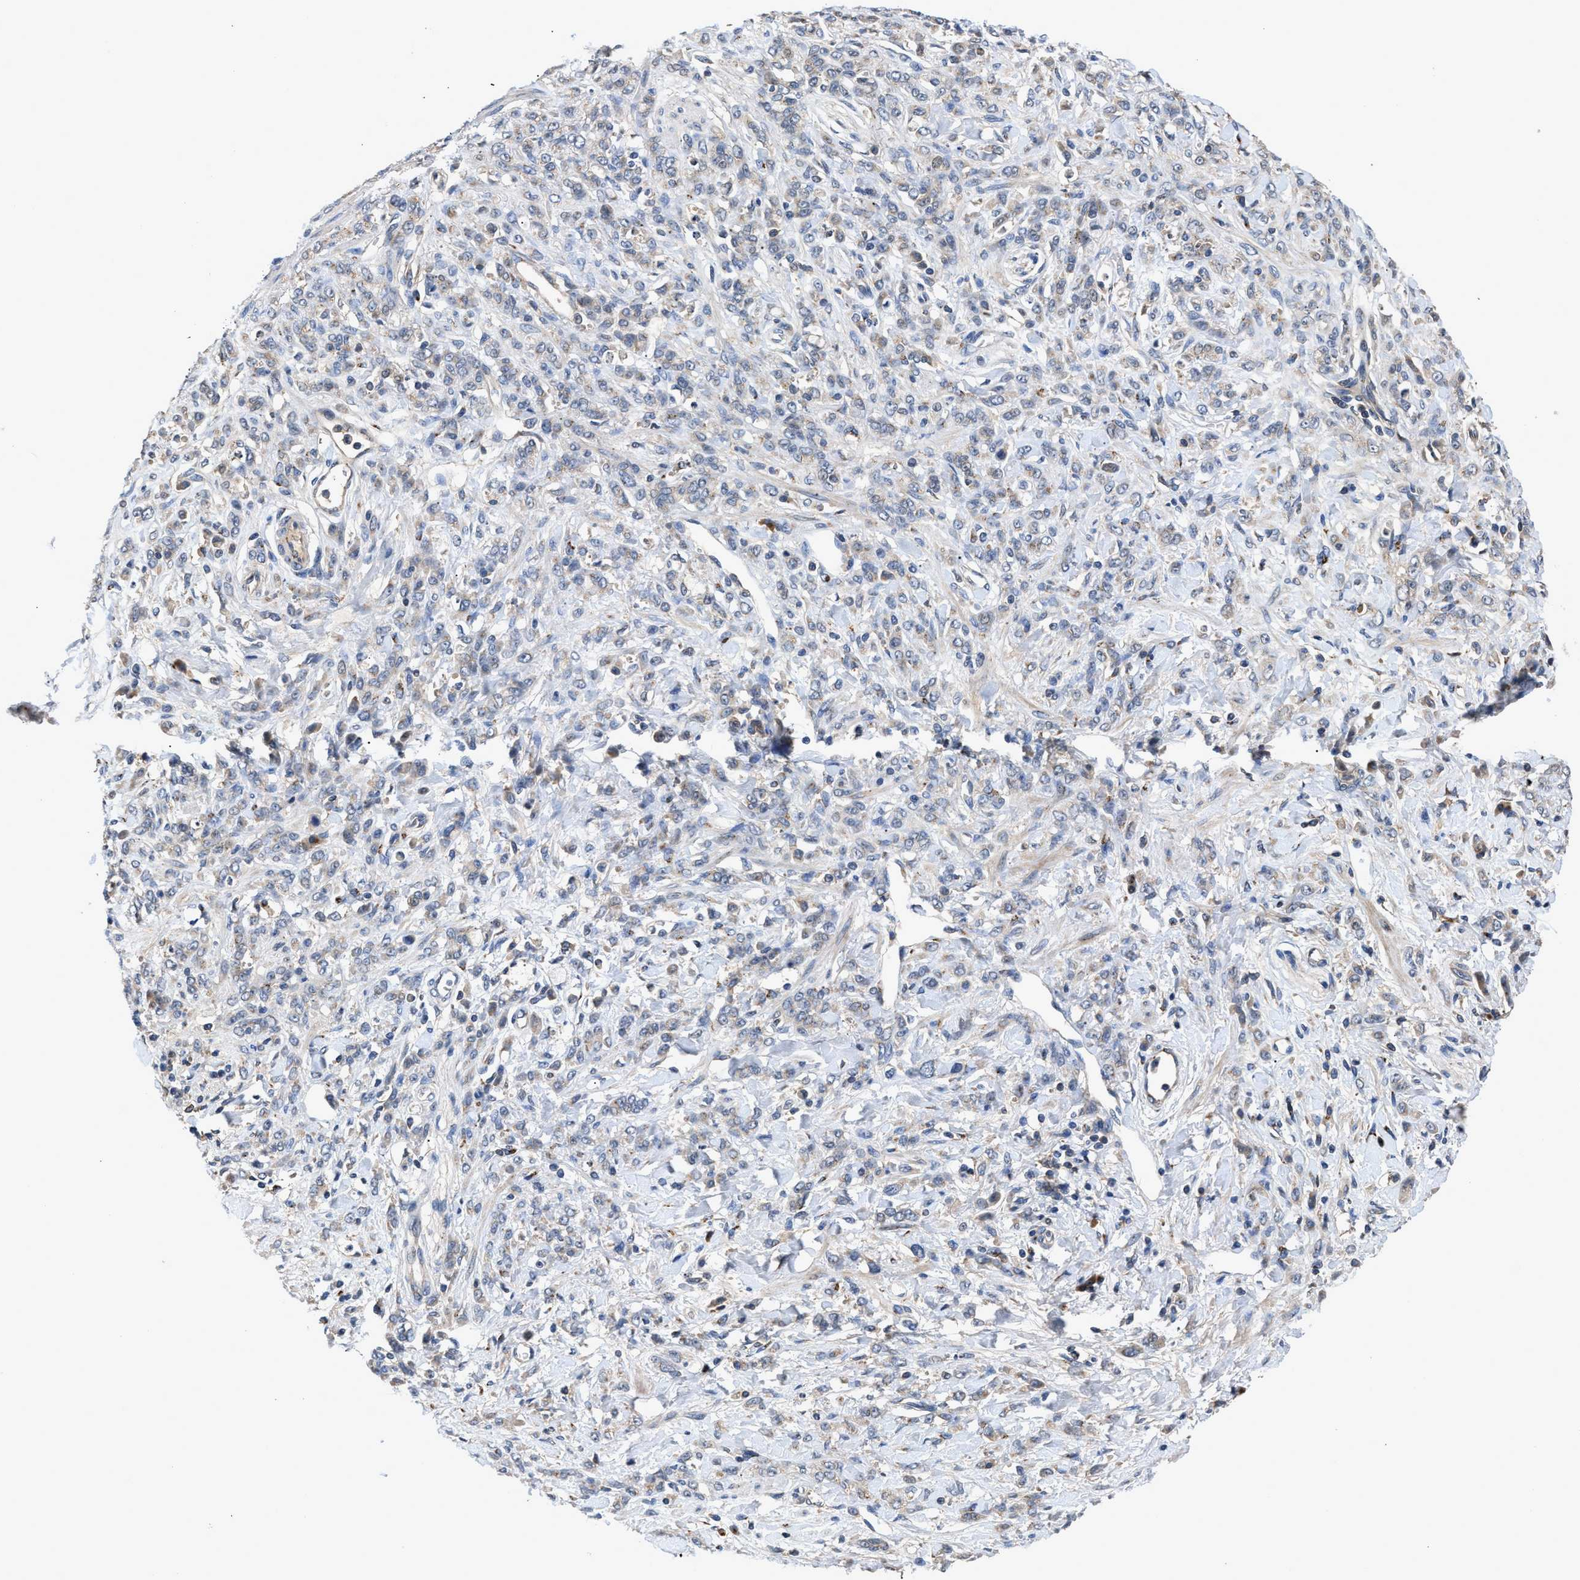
{"staining": {"intensity": "weak", "quantity": "<25%", "location": "cytoplasmic/membranous"}, "tissue": "stomach cancer", "cell_type": "Tumor cells", "image_type": "cancer", "snomed": [{"axis": "morphology", "description": "Normal tissue, NOS"}, {"axis": "morphology", "description": "Adenocarcinoma, NOS"}, {"axis": "topography", "description": "Stomach"}], "caption": "IHC micrograph of stomach cancer (adenocarcinoma) stained for a protein (brown), which demonstrates no positivity in tumor cells. (Immunohistochemistry (ihc), brightfield microscopy, high magnification).", "gene": "SIK2", "patient": {"sex": "male", "age": 82}}